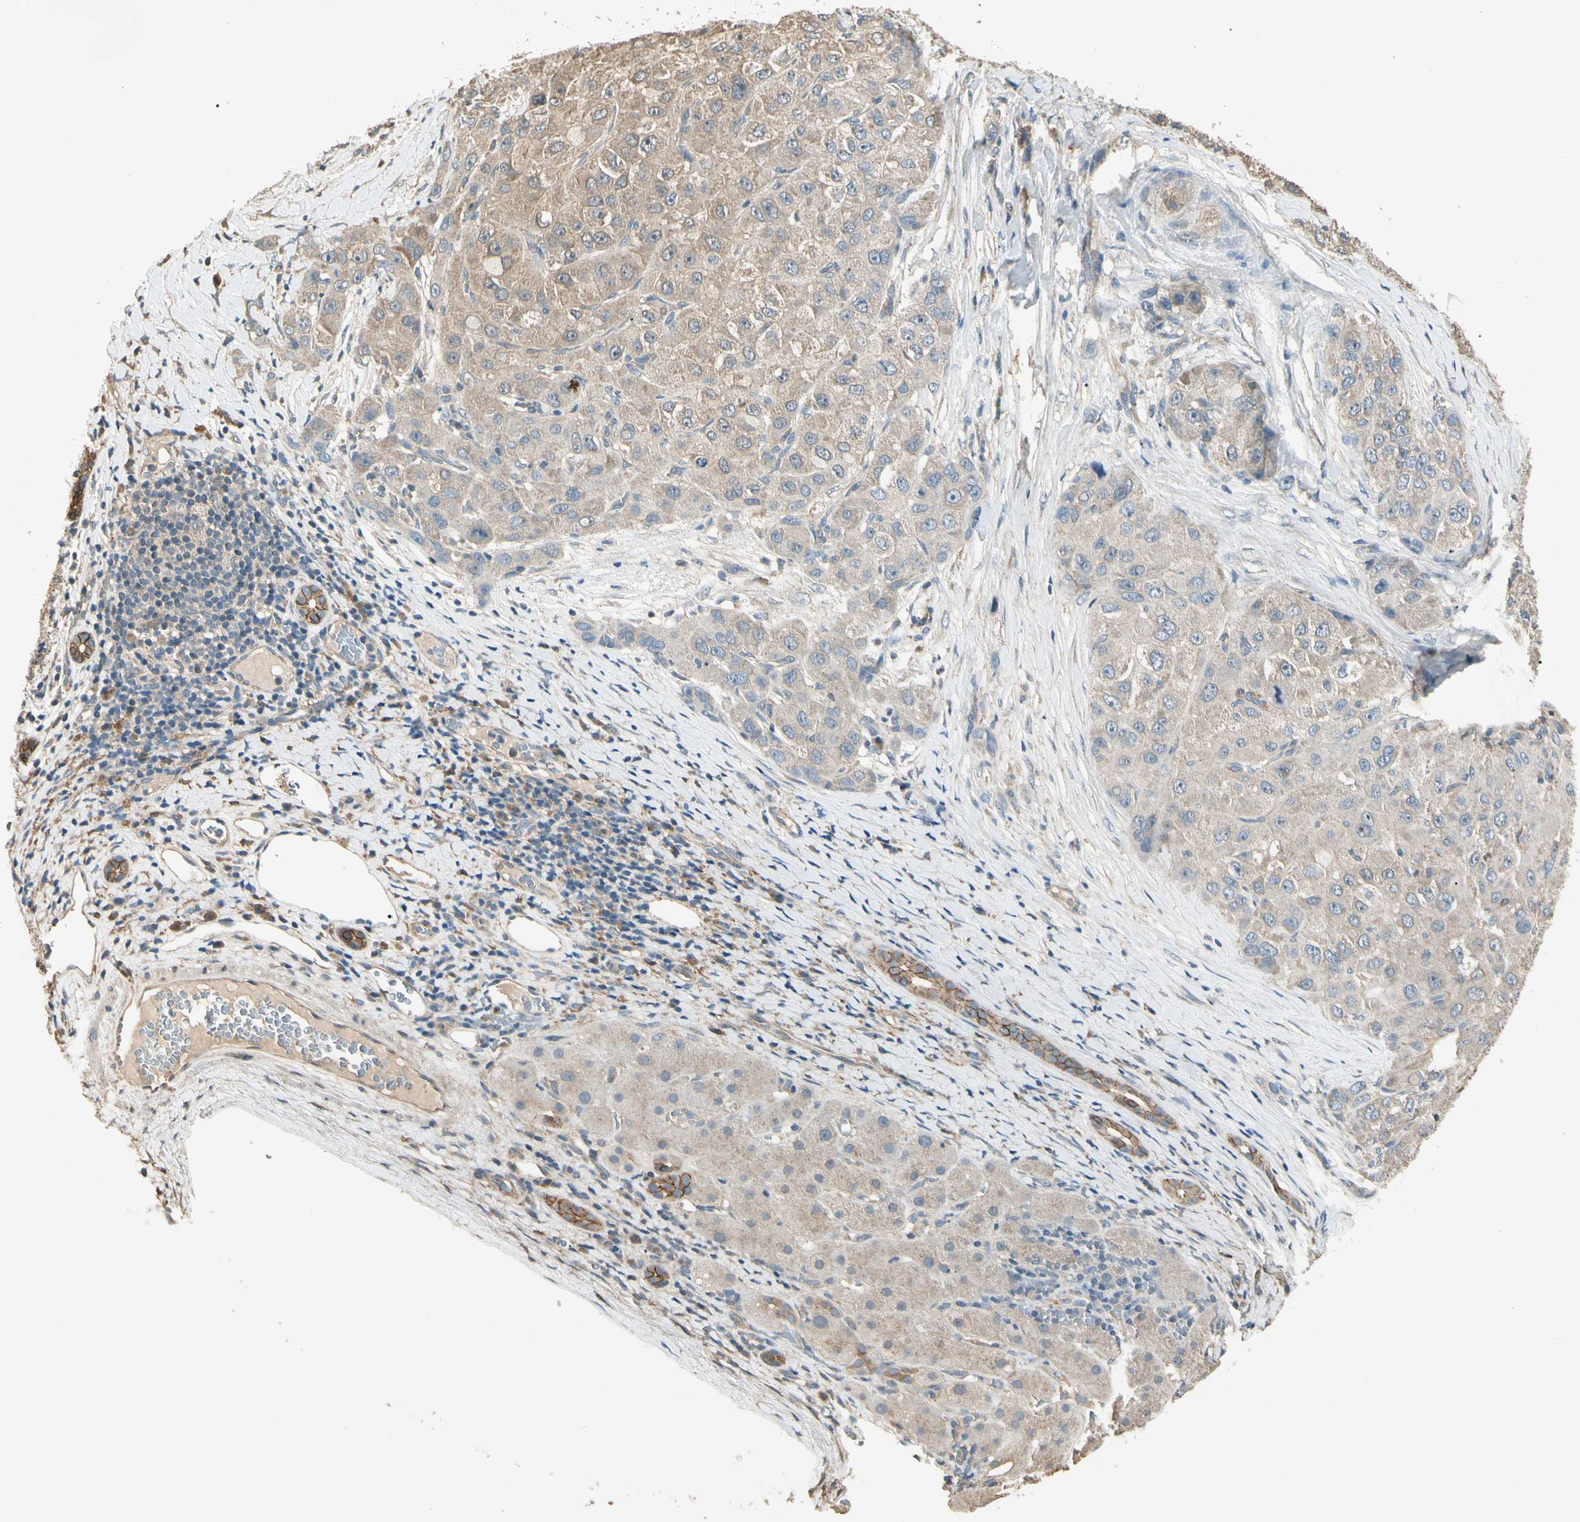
{"staining": {"intensity": "weak", "quantity": "25%-75%", "location": "cytoplasmic/membranous"}, "tissue": "liver cancer", "cell_type": "Tumor cells", "image_type": "cancer", "snomed": [{"axis": "morphology", "description": "Carcinoma, Hepatocellular, NOS"}, {"axis": "topography", "description": "Liver"}], "caption": "An IHC photomicrograph of neoplastic tissue is shown. Protein staining in brown shows weak cytoplasmic/membranous positivity in hepatocellular carcinoma (liver) within tumor cells. (DAB IHC, brown staining for protein, blue staining for nuclei).", "gene": "CDH6", "patient": {"sex": "male", "age": 80}}